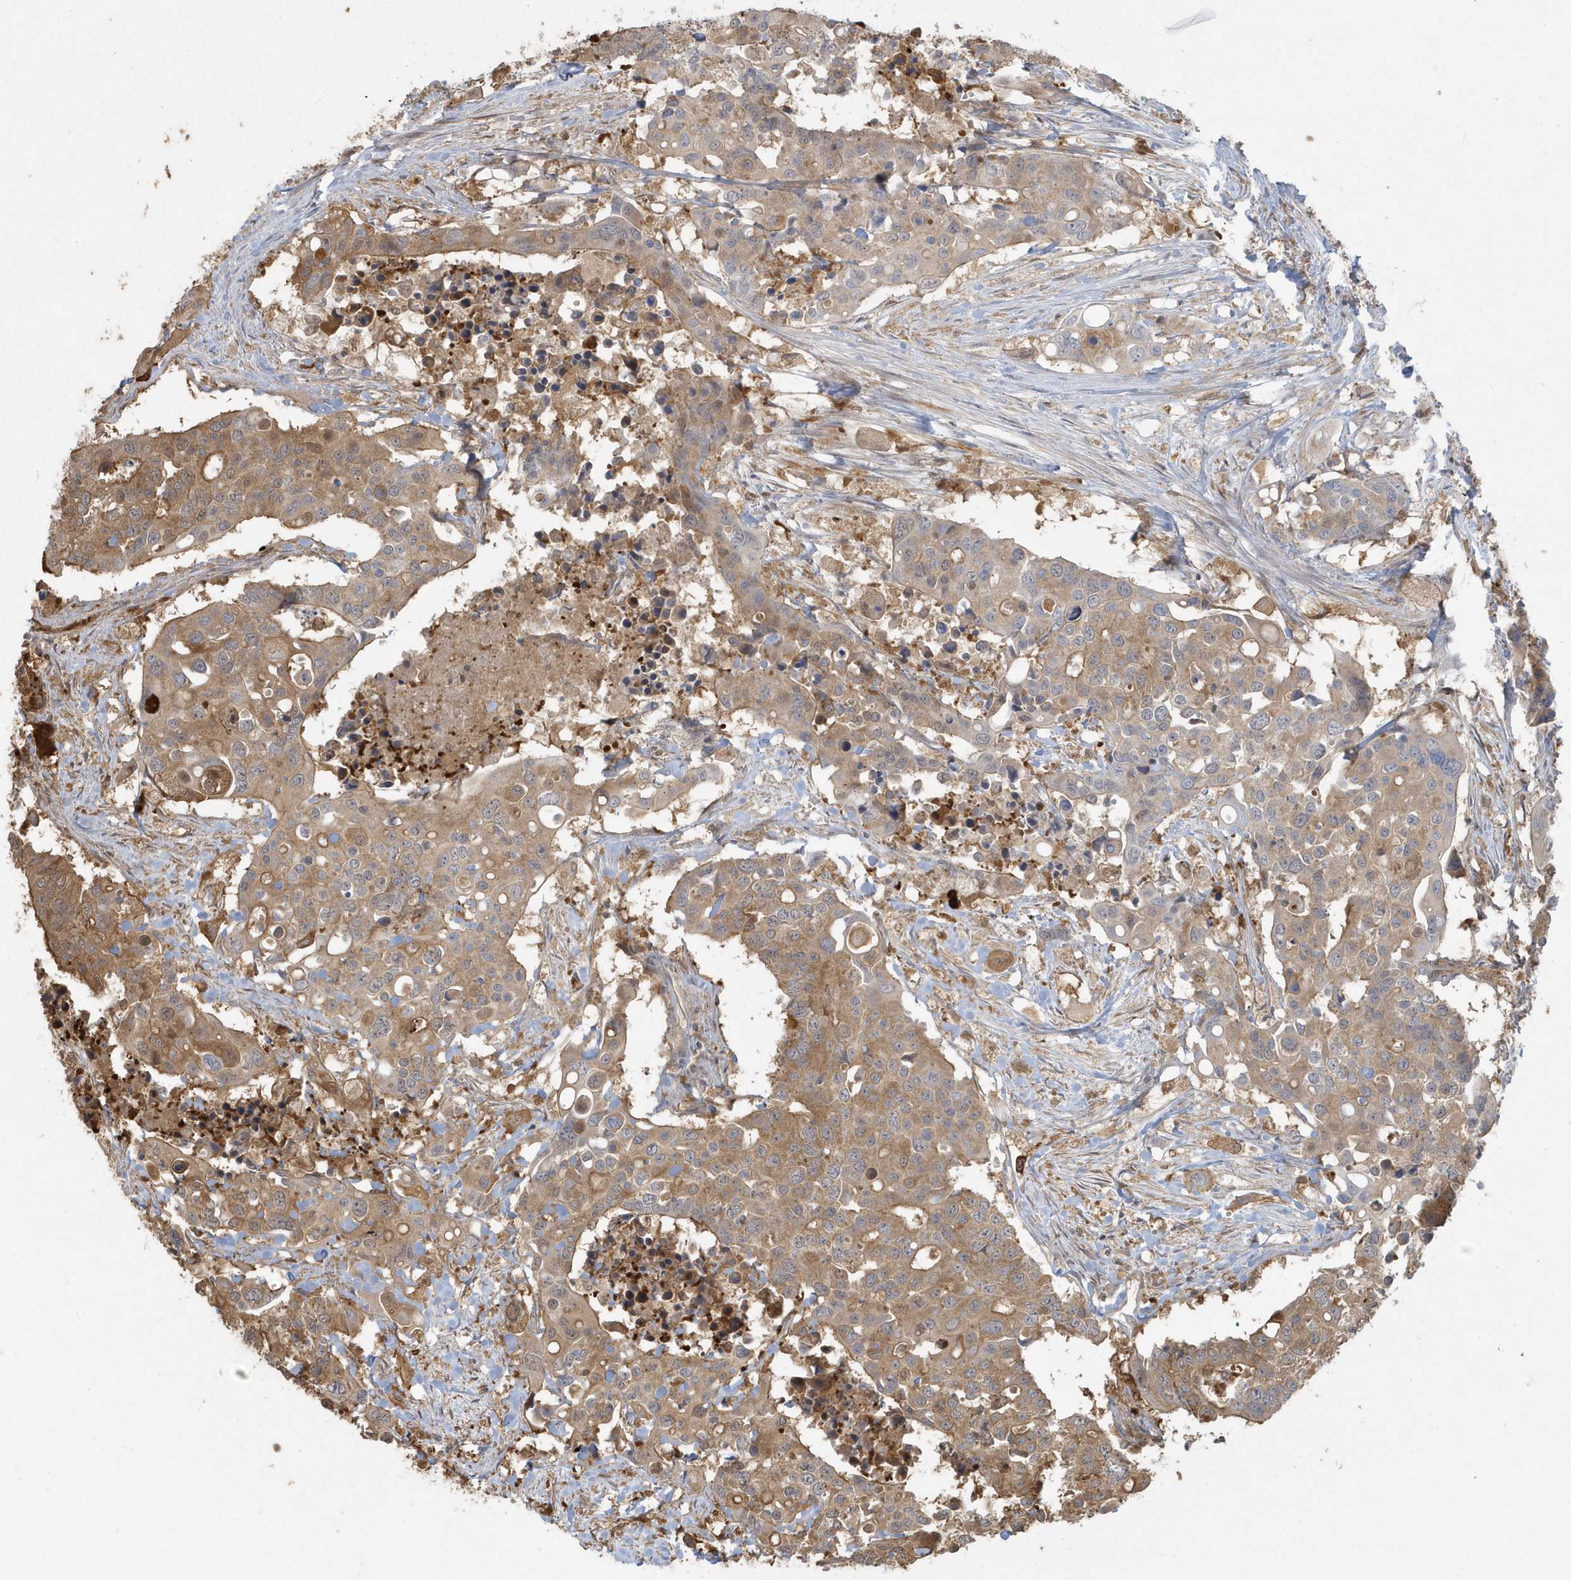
{"staining": {"intensity": "moderate", "quantity": ">75%", "location": "cytoplasmic/membranous,nuclear"}, "tissue": "colorectal cancer", "cell_type": "Tumor cells", "image_type": "cancer", "snomed": [{"axis": "morphology", "description": "Adenocarcinoma, NOS"}, {"axis": "topography", "description": "Colon"}], "caption": "A brown stain labels moderate cytoplasmic/membranous and nuclear expression of a protein in adenocarcinoma (colorectal) tumor cells.", "gene": "HNMT", "patient": {"sex": "male", "age": 77}}